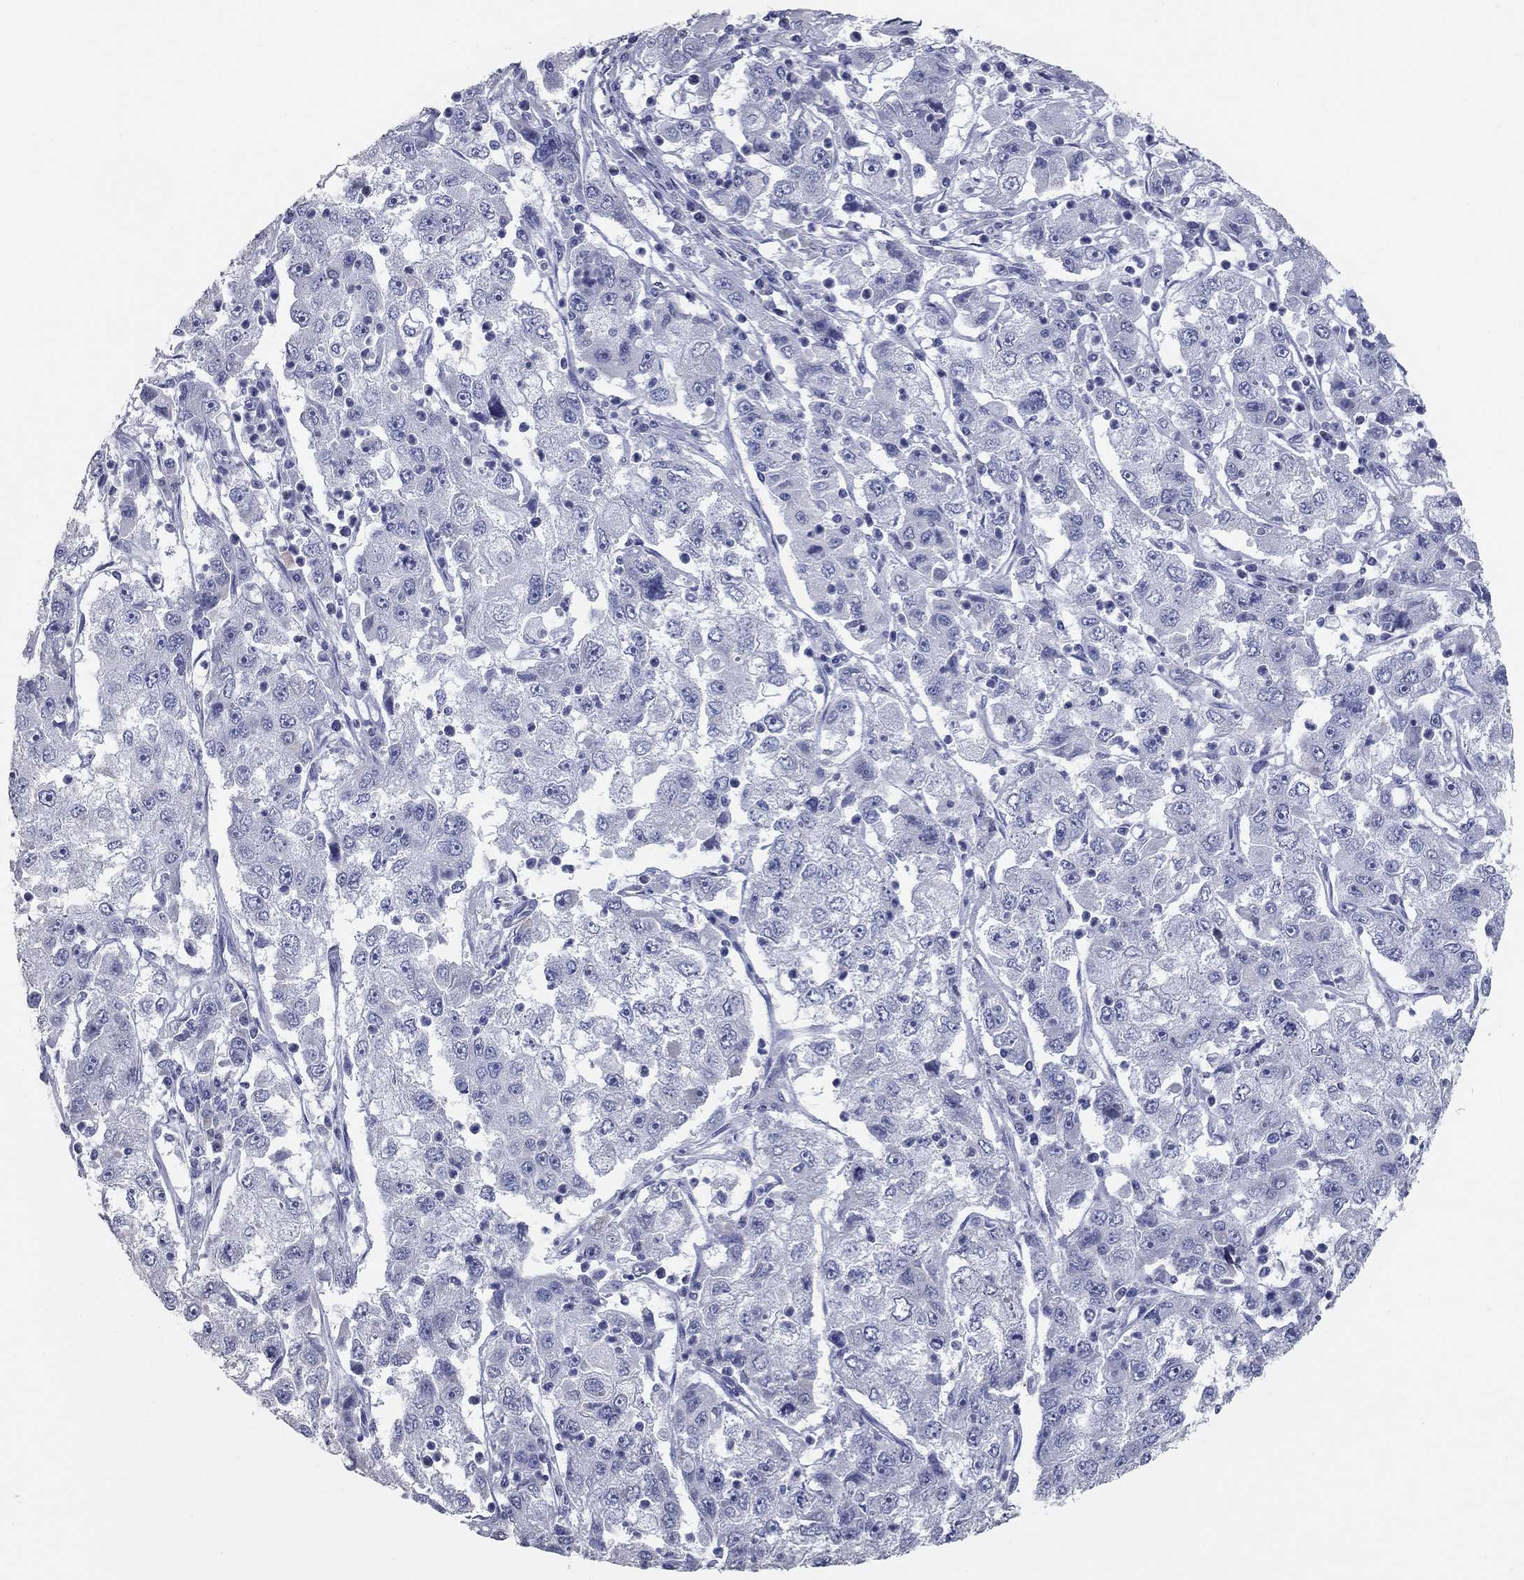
{"staining": {"intensity": "negative", "quantity": "none", "location": "none"}, "tissue": "cervical cancer", "cell_type": "Tumor cells", "image_type": "cancer", "snomed": [{"axis": "morphology", "description": "Squamous cell carcinoma, NOS"}, {"axis": "topography", "description": "Cervix"}], "caption": "IHC of human cervical cancer exhibits no positivity in tumor cells.", "gene": "TAC1", "patient": {"sex": "female", "age": 36}}